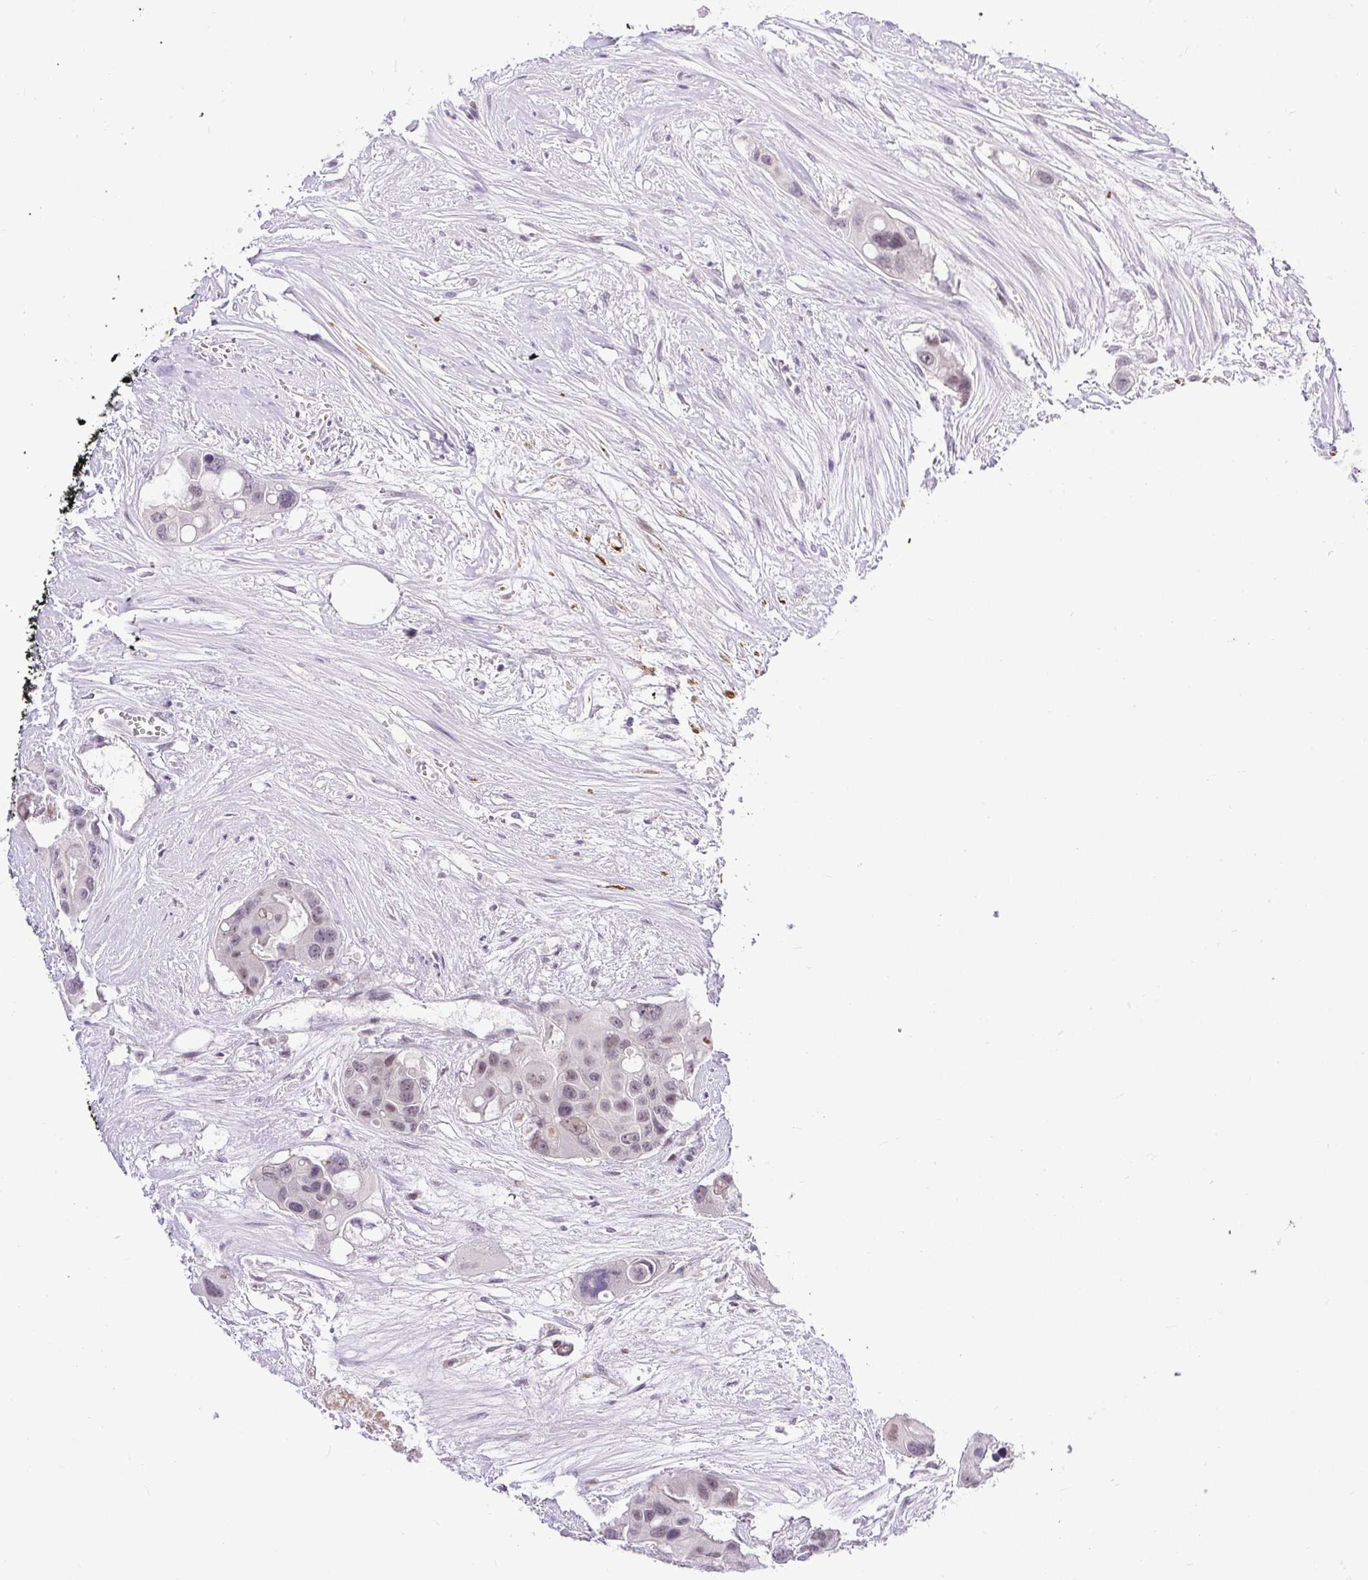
{"staining": {"intensity": "weak", "quantity": "25%-75%", "location": "nuclear"}, "tissue": "colorectal cancer", "cell_type": "Tumor cells", "image_type": "cancer", "snomed": [{"axis": "morphology", "description": "Adenocarcinoma, NOS"}, {"axis": "topography", "description": "Colon"}], "caption": "Immunohistochemical staining of adenocarcinoma (colorectal) shows low levels of weak nuclear expression in approximately 25%-75% of tumor cells.", "gene": "WNT10B", "patient": {"sex": "male", "age": 77}}